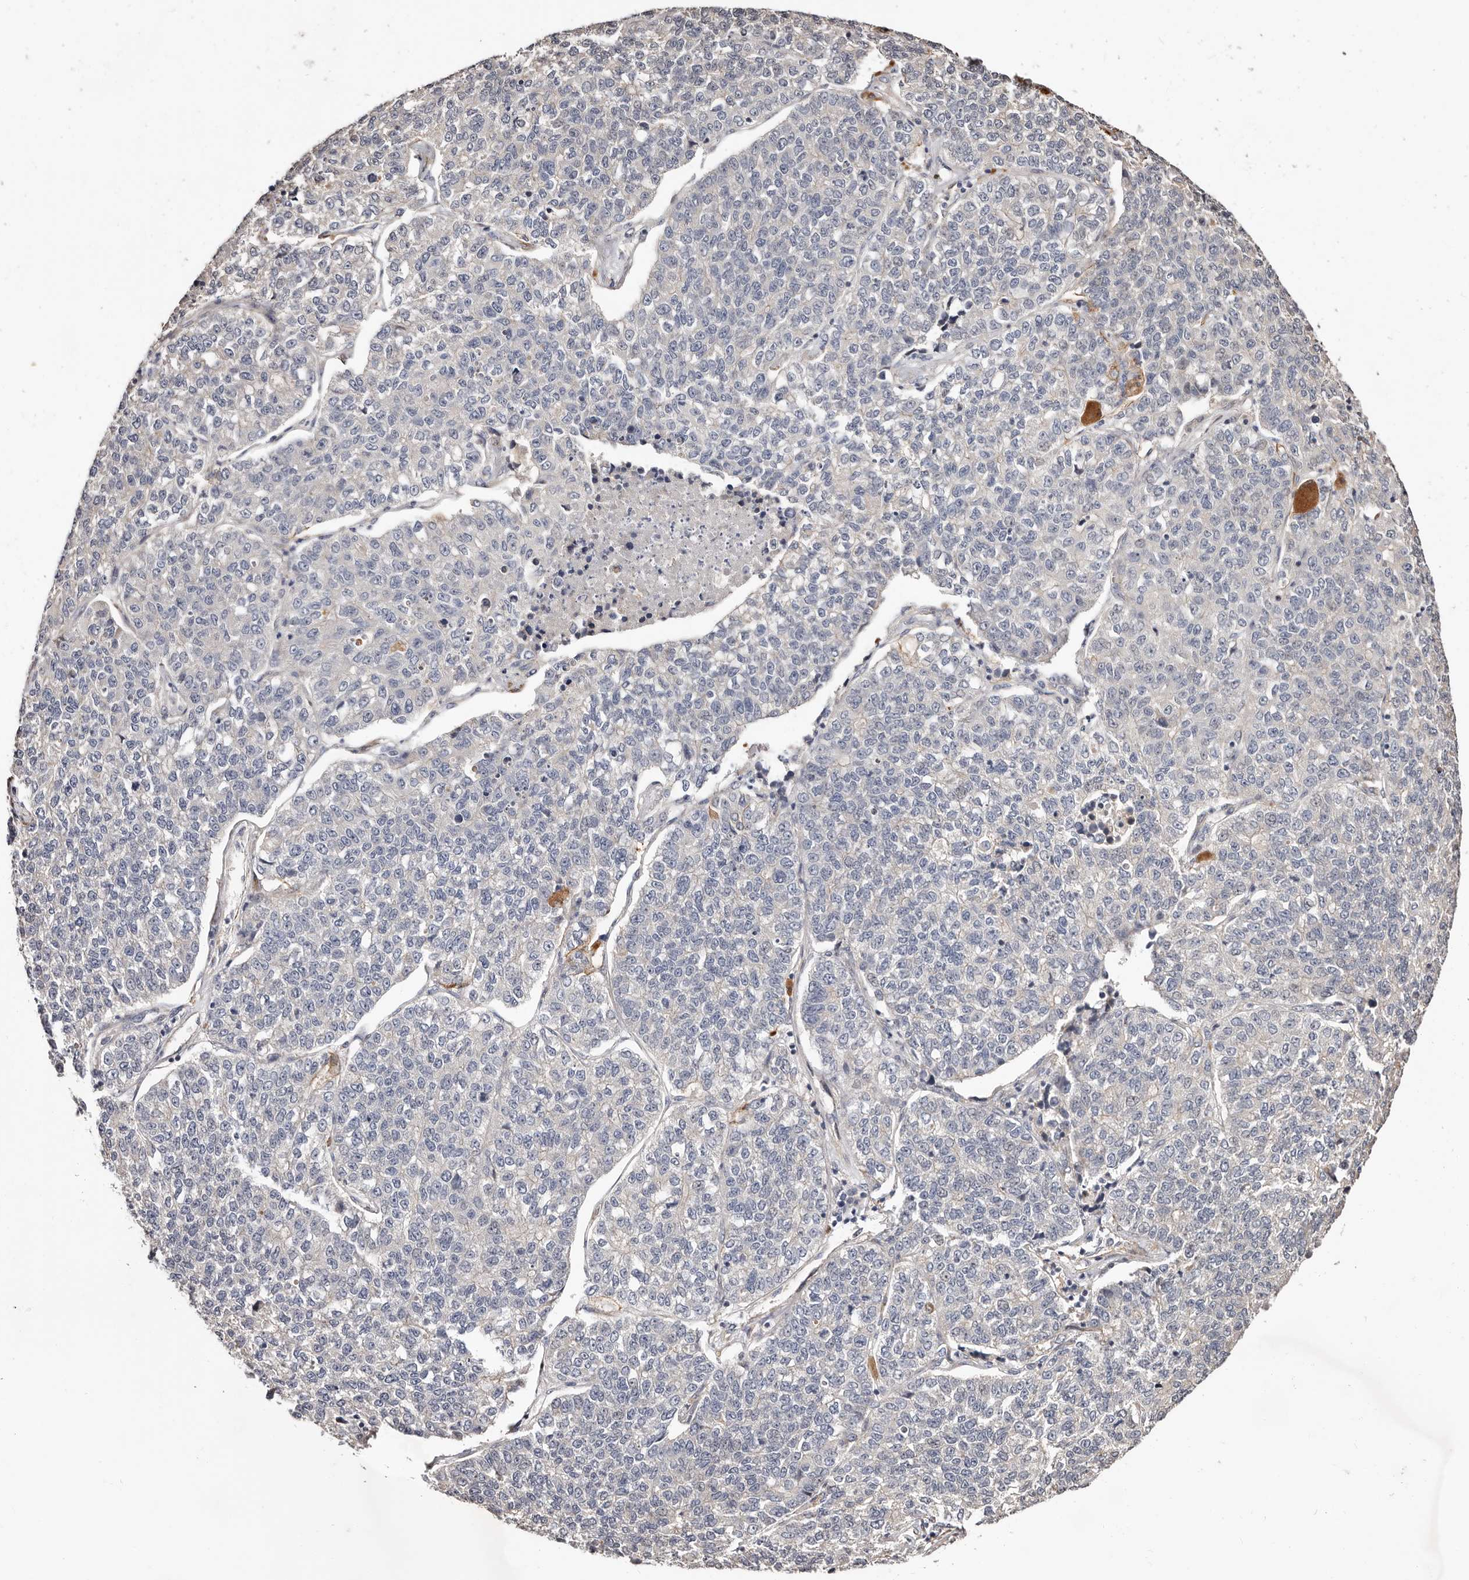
{"staining": {"intensity": "negative", "quantity": "none", "location": "none"}, "tissue": "lung cancer", "cell_type": "Tumor cells", "image_type": "cancer", "snomed": [{"axis": "morphology", "description": "Adenocarcinoma, NOS"}, {"axis": "topography", "description": "Lung"}], "caption": "High magnification brightfield microscopy of lung cancer (adenocarcinoma) stained with DAB (3,3'-diaminobenzidine) (brown) and counterstained with hematoxylin (blue): tumor cells show no significant expression. (DAB immunohistochemistry (IHC) with hematoxylin counter stain).", "gene": "TRIP13", "patient": {"sex": "male", "age": 49}}